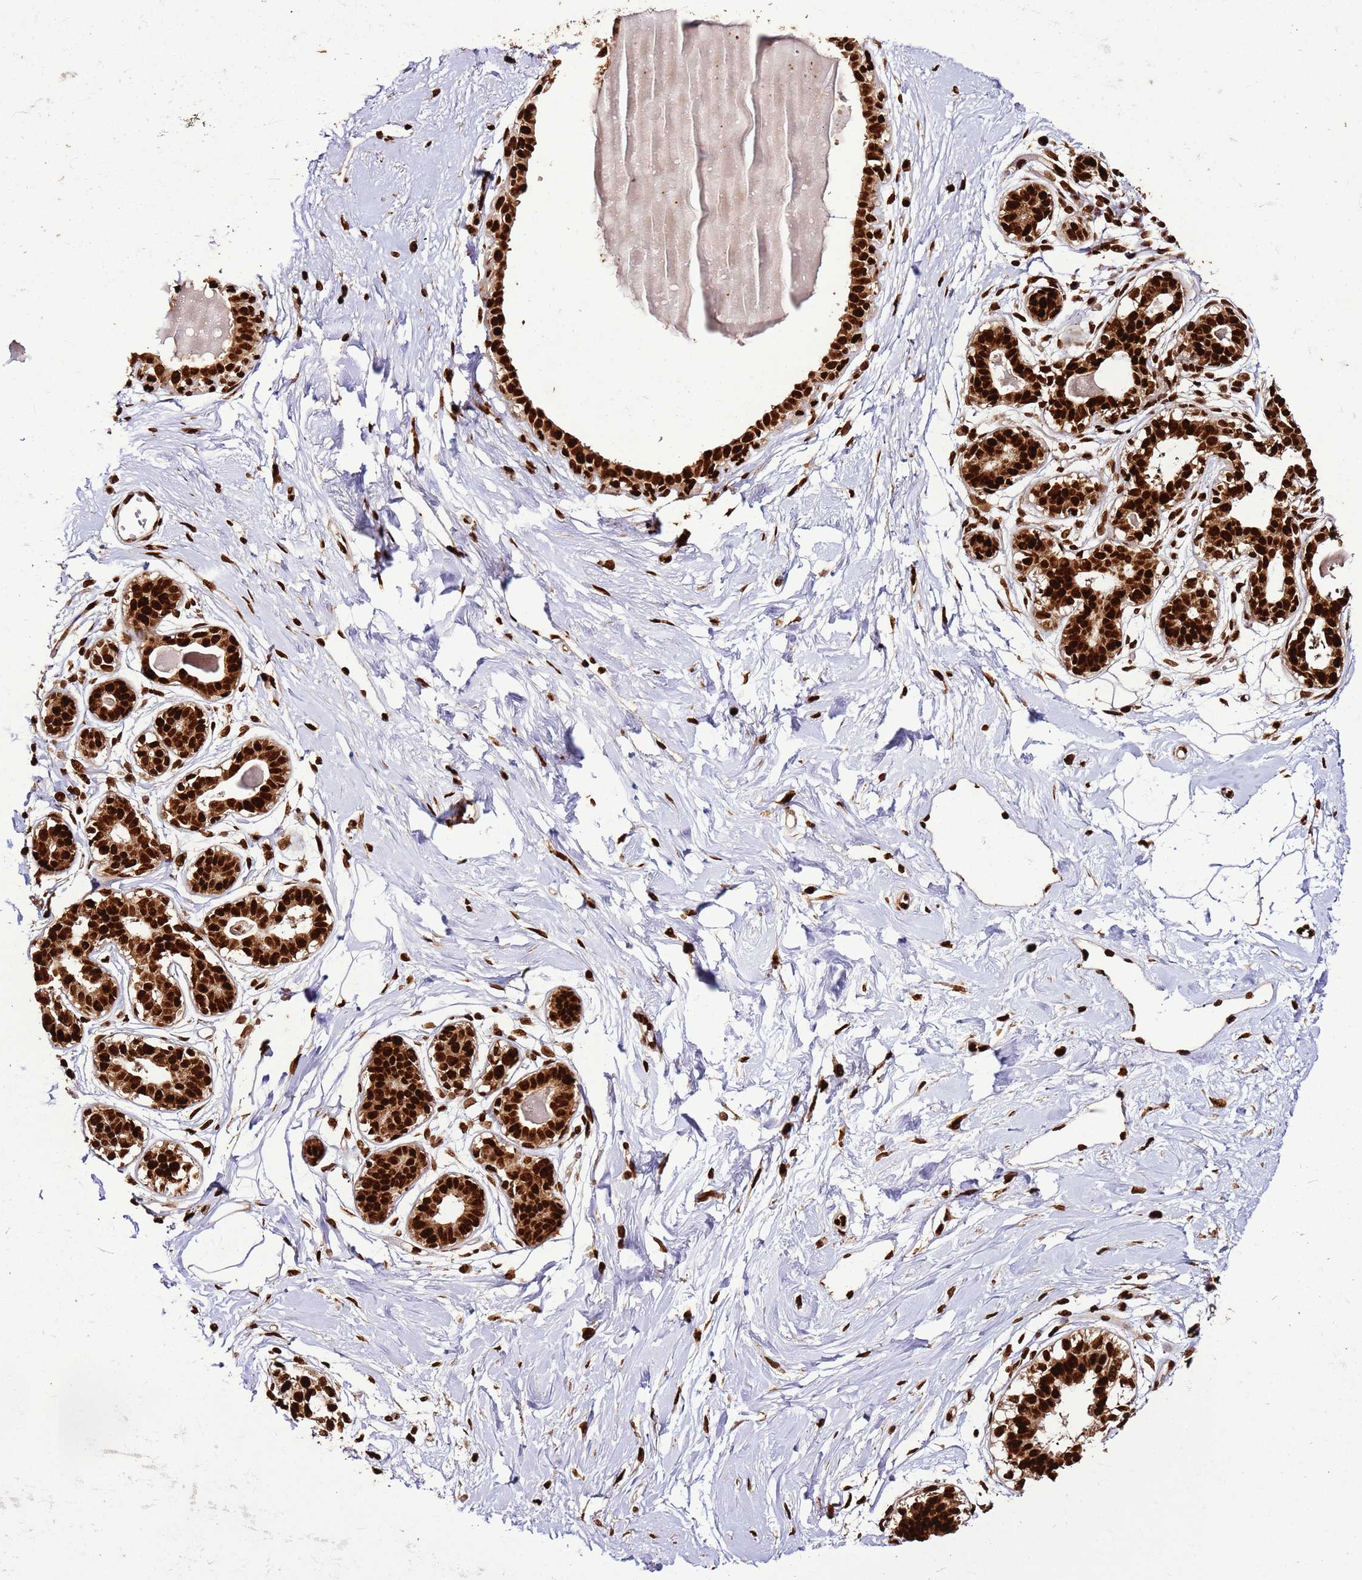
{"staining": {"intensity": "strong", "quantity": ">75%", "location": "nuclear"}, "tissue": "breast", "cell_type": "Adipocytes", "image_type": "normal", "snomed": [{"axis": "morphology", "description": "Normal tissue, NOS"}, {"axis": "topography", "description": "Breast"}], "caption": "The image exhibits immunohistochemical staining of unremarkable breast. There is strong nuclear positivity is identified in approximately >75% of adipocytes.", "gene": "HNRNPAB", "patient": {"sex": "female", "age": 45}}